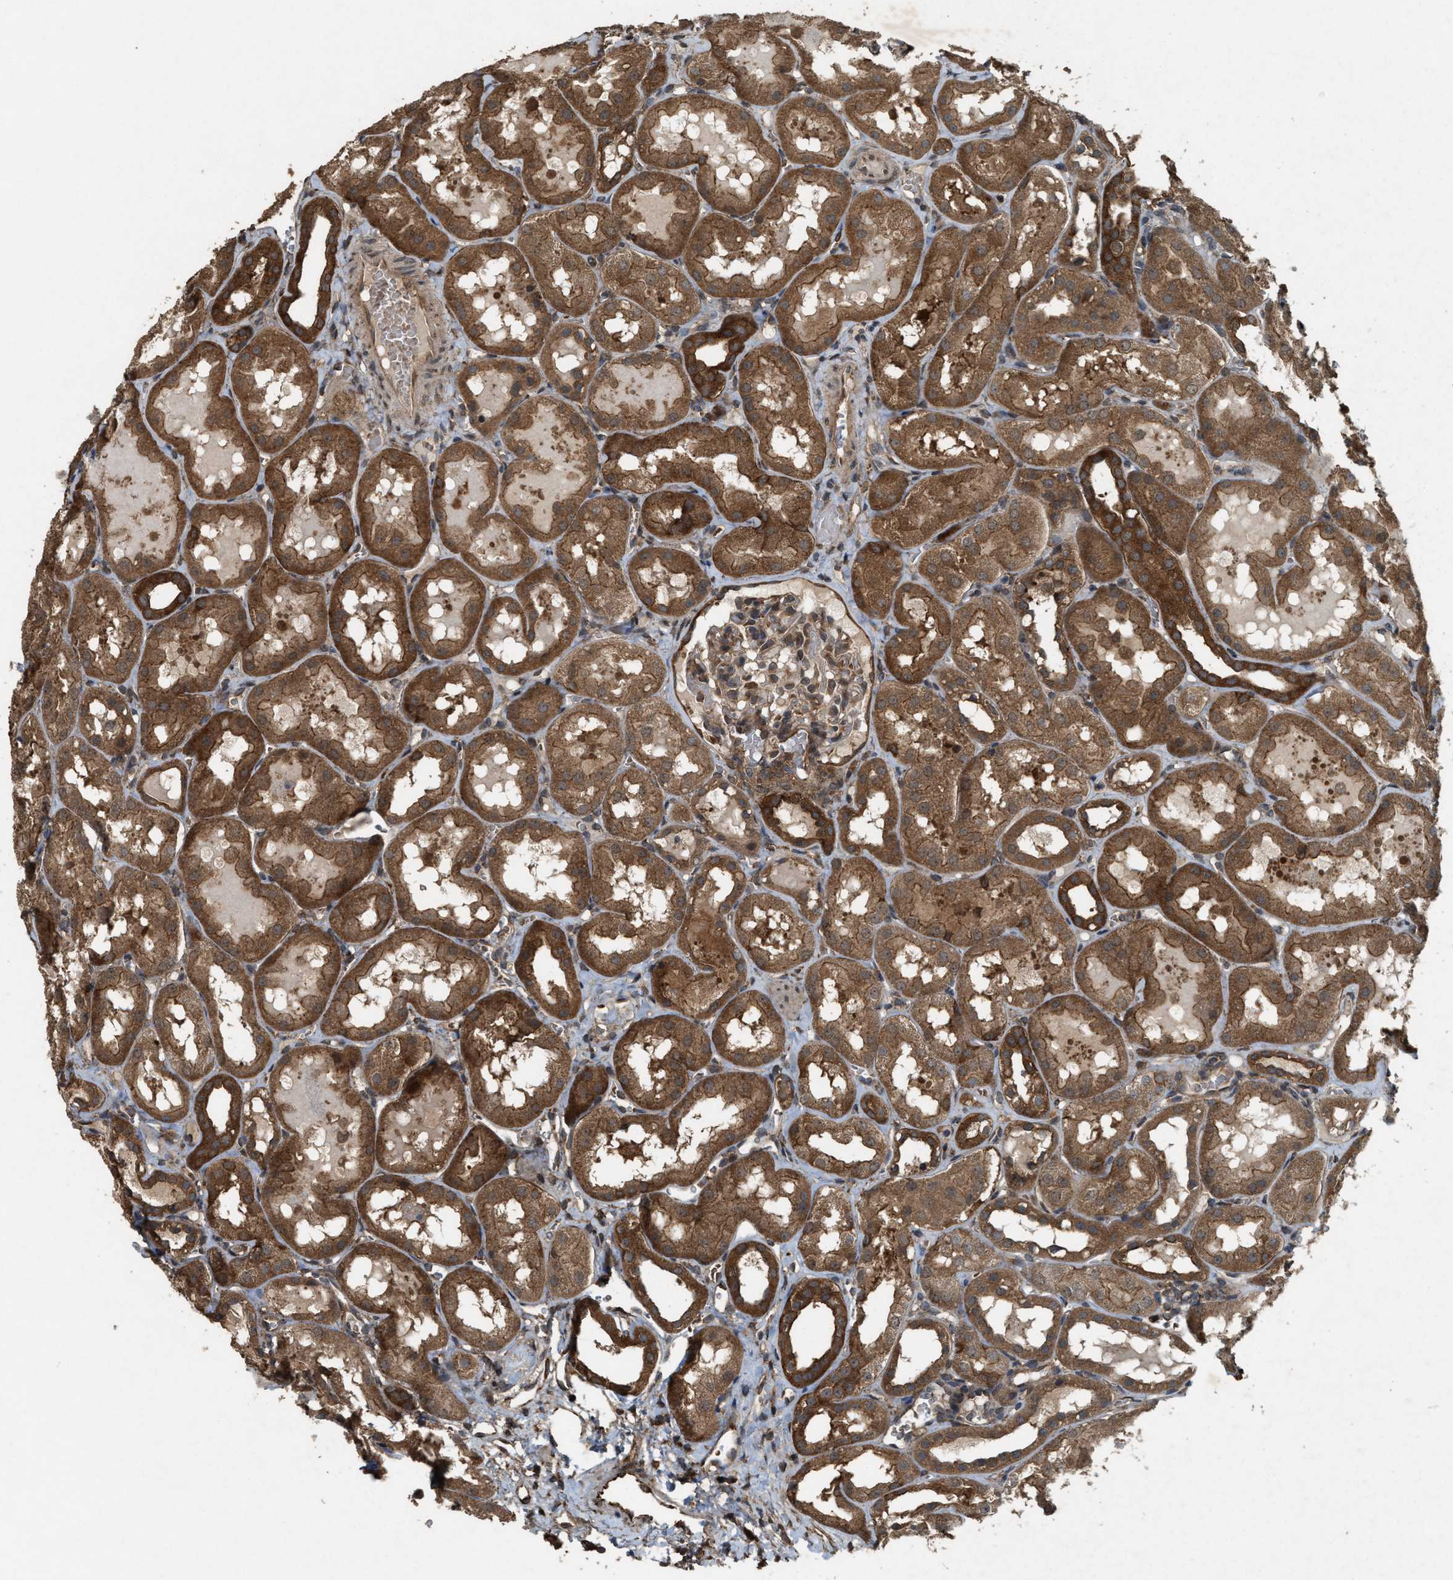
{"staining": {"intensity": "moderate", "quantity": "25%-75%", "location": "cytoplasmic/membranous"}, "tissue": "kidney", "cell_type": "Cells in glomeruli", "image_type": "normal", "snomed": [{"axis": "morphology", "description": "Normal tissue, NOS"}, {"axis": "topography", "description": "Kidney"}, {"axis": "topography", "description": "Urinary bladder"}], "caption": "Kidney was stained to show a protein in brown. There is medium levels of moderate cytoplasmic/membranous expression in about 25%-75% of cells in glomeruli. The staining was performed using DAB to visualize the protein expression in brown, while the nuclei were stained in blue with hematoxylin (Magnification: 20x).", "gene": "ARHGEF5", "patient": {"sex": "male", "age": 16}}